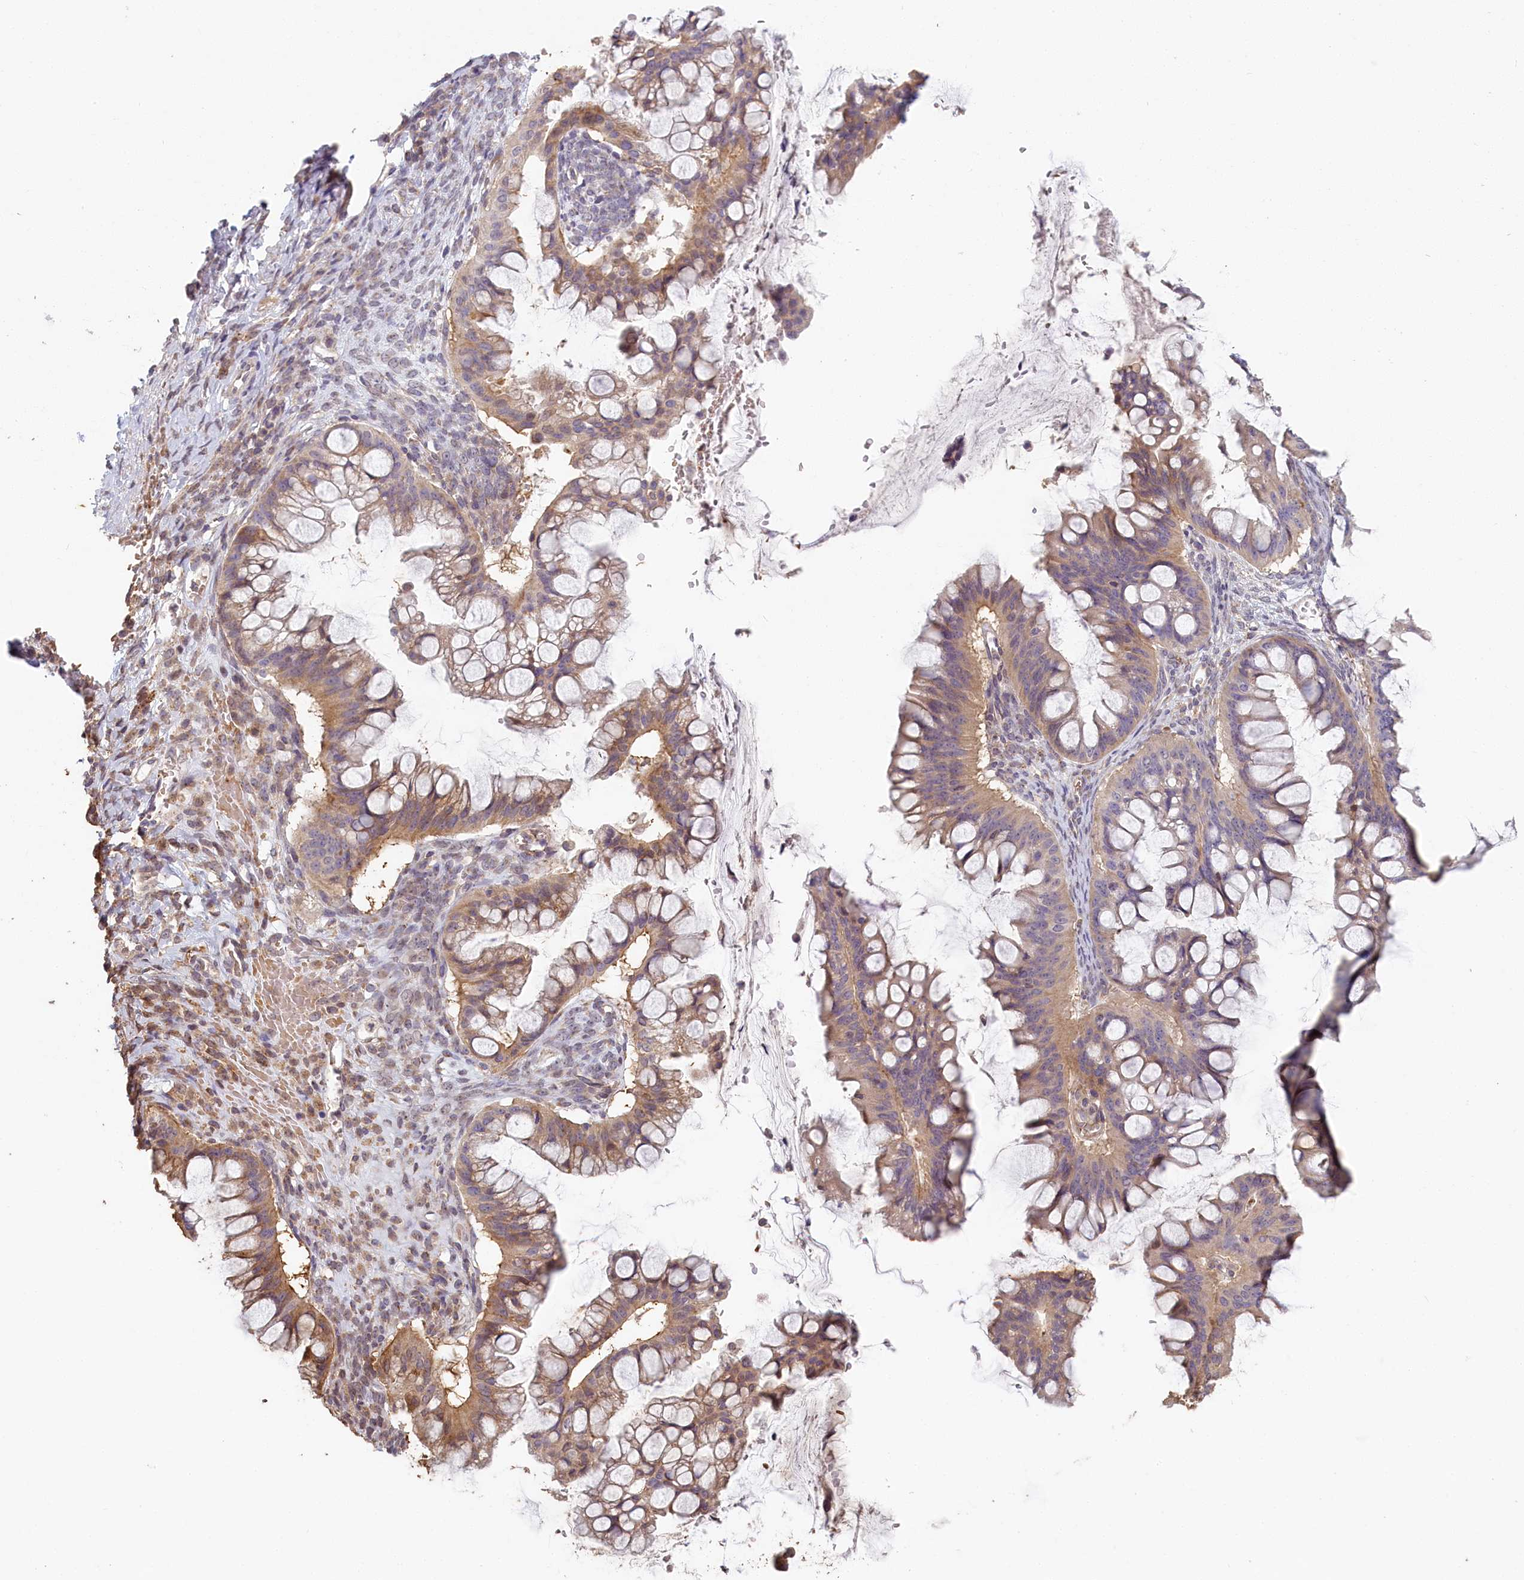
{"staining": {"intensity": "weak", "quantity": "25%-75%", "location": "cytoplasmic/membranous"}, "tissue": "ovarian cancer", "cell_type": "Tumor cells", "image_type": "cancer", "snomed": [{"axis": "morphology", "description": "Cystadenocarcinoma, mucinous, NOS"}, {"axis": "topography", "description": "Ovary"}], "caption": "The histopathology image reveals immunohistochemical staining of ovarian cancer. There is weak cytoplasmic/membranous expression is seen in about 25%-75% of tumor cells. (Brightfield microscopy of DAB IHC at high magnification).", "gene": "STX16", "patient": {"sex": "female", "age": 73}}